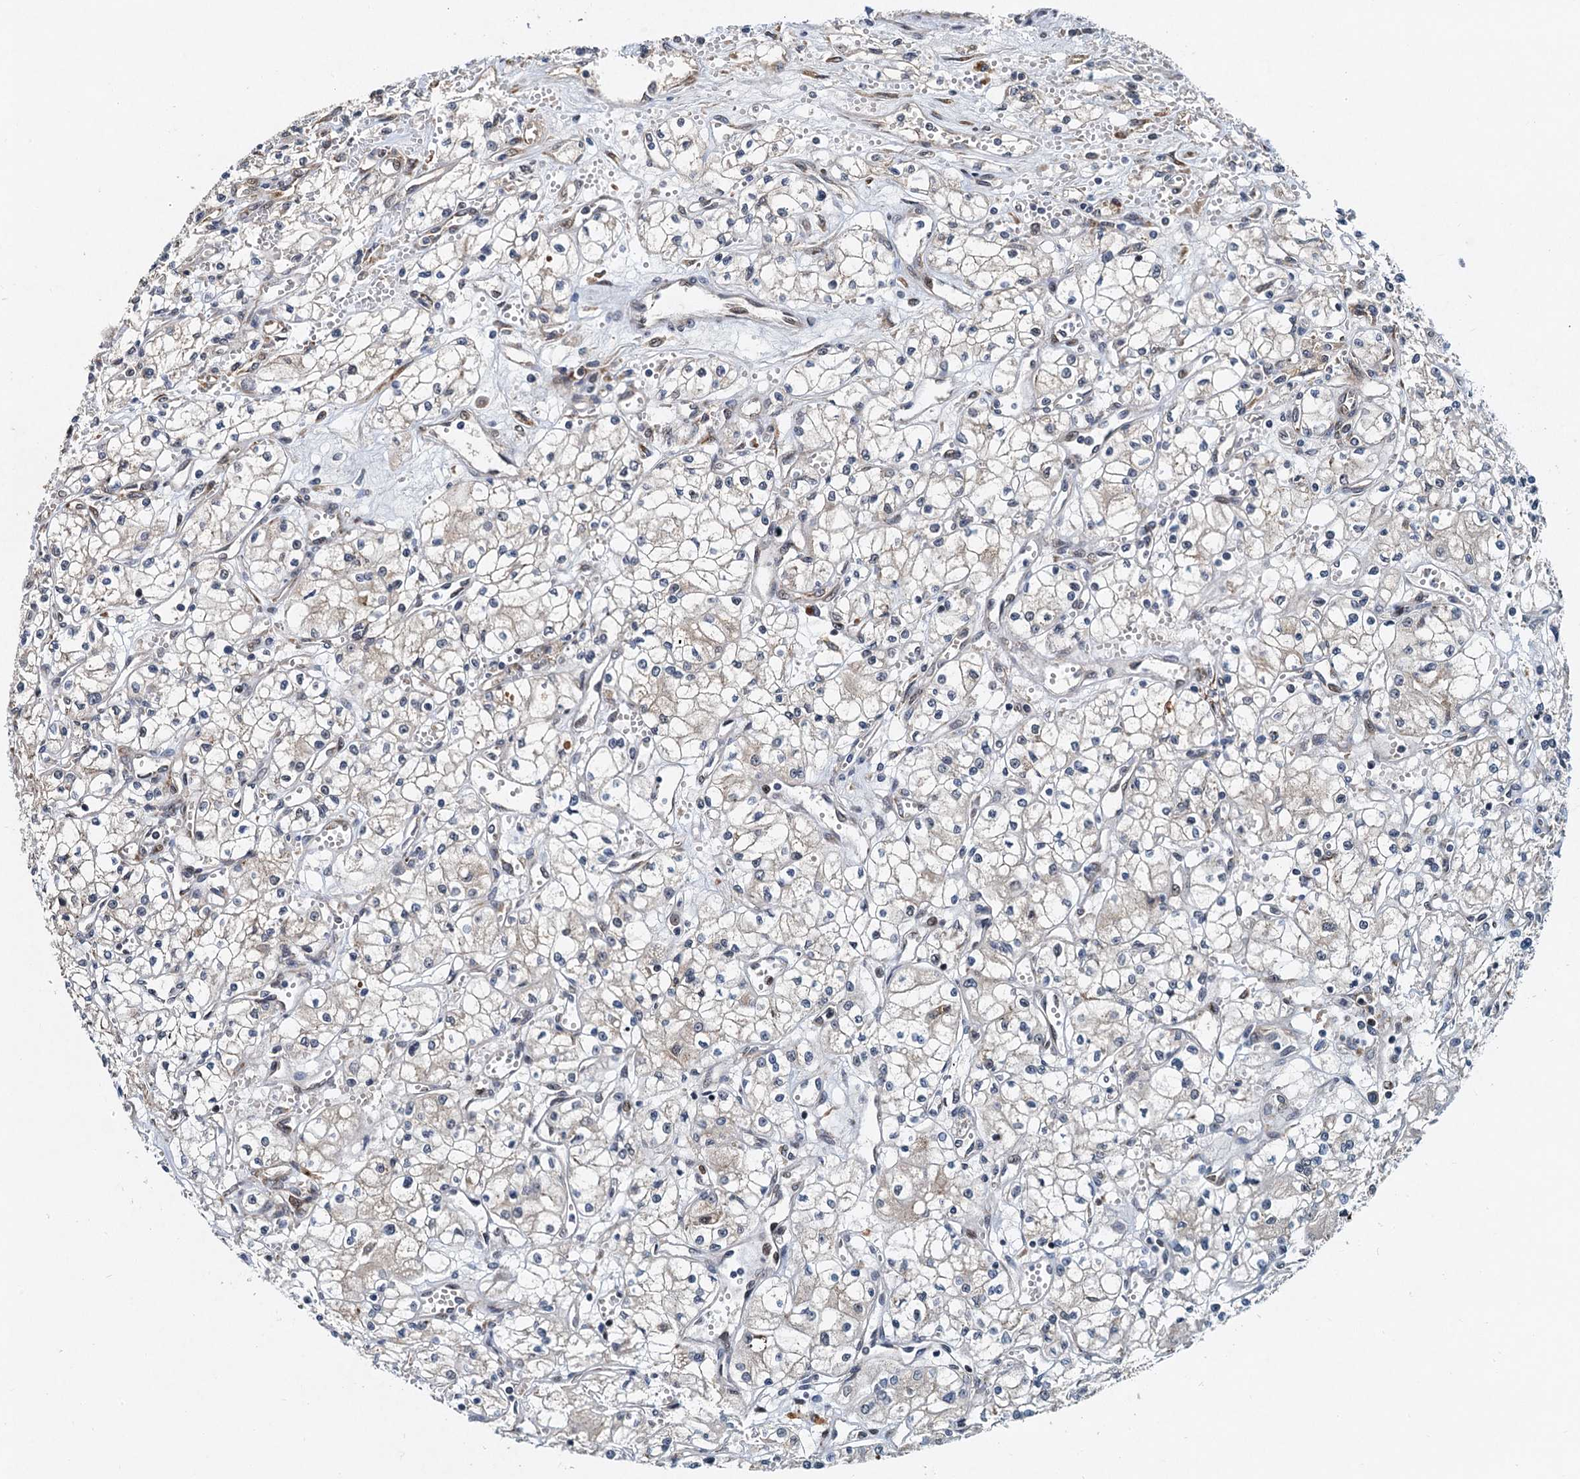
{"staining": {"intensity": "negative", "quantity": "none", "location": "none"}, "tissue": "renal cancer", "cell_type": "Tumor cells", "image_type": "cancer", "snomed": [{"axis": "morphology", "description": "Adenocarcinoma, NOS"}, {"axis": "topography", "description": "Kidney"}], "caption": "Immunohistochemistry (IHC) micrograph of human adenocarcinoma (renal) stained for a protein (brown), which displays no positivity in tumor cells. The staining was performed using DAB (3,3'-diaminobenzidine) to visualize the protein expression in brown, while the nuclei were stained in blue with hematoxylin (Magnification: 20x).", "gene": "DNAJC21", "patient": {"sex": "male", "age": 59}}